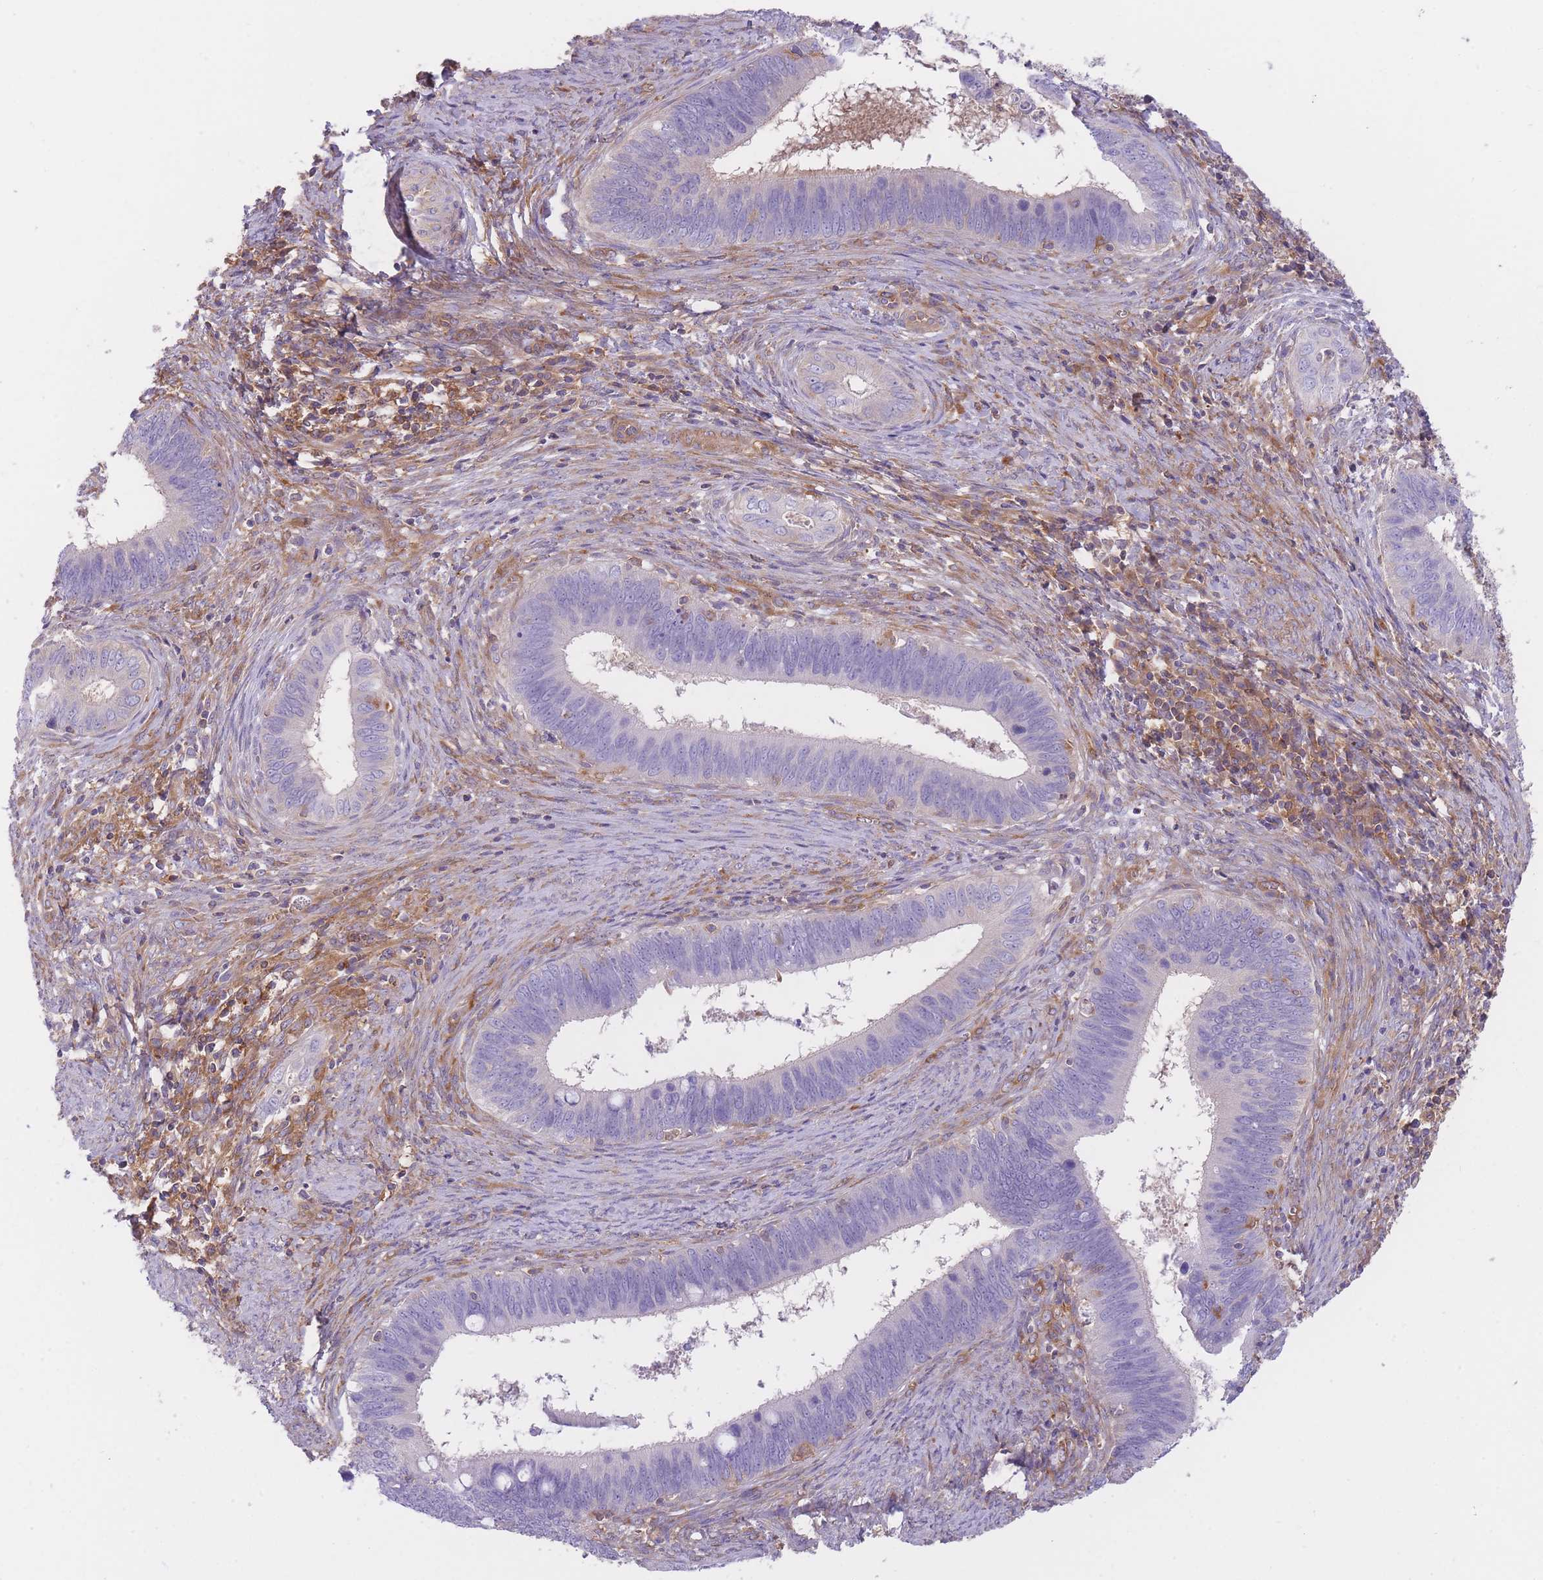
{"staining": {"intensity": "negative", "quantity": "none", "location": "none"}, "tissue": "cervical cancer", "cell_type": "Tumor cells", "image_type": "cancer", "snomed": [{"axis": "morphology", "description": "Adenocarcinoma, NOS"}, {"axis": "topography", "description": "Cervix"}], "caption": "Cervical adenocarcinoma stained for a protein using IHC shows no expression tumor cells.", "gene": "PRKAR1A", "patient": {"sex": "female", "age": 42}}